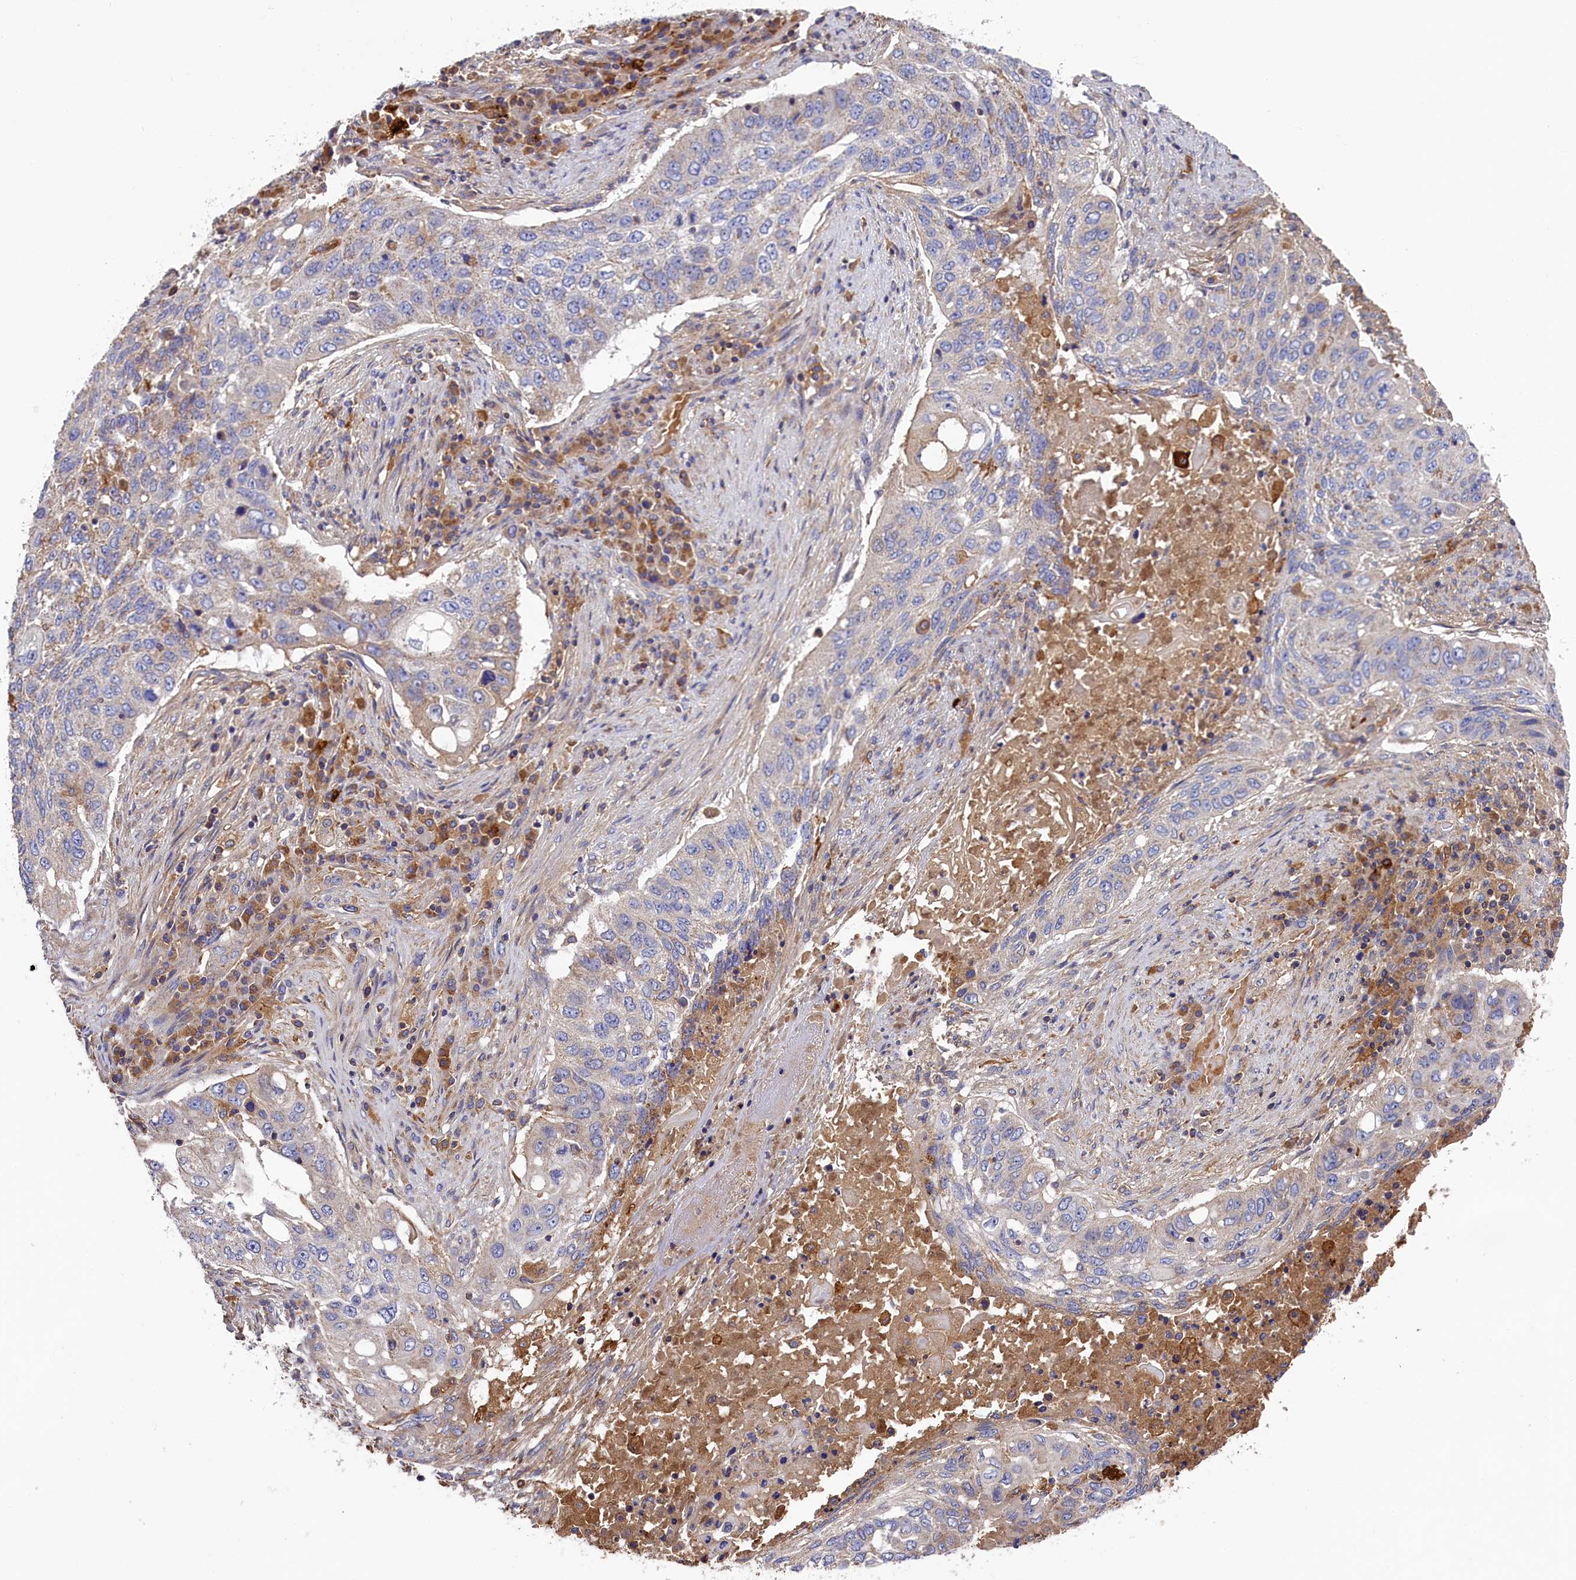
{"staining": {"intensity": "negative", "quantity": "none", "location": "none"}, "tissue": "lung cancer", "cell_type": "Tumor cells", "image_type": "cancer", "snomed": [{"axis": "morphology", "description": "Squamous cell carcinoma, NOS"}, {"axis": "topography", "description": "Lung"}], "caption": "Micrograph shows no protein positivity in tumor cells of lung cancer (squamous cell carcinoma) tissue.", "gene": "SEC31B", "patient": {"sex": "female", "age": 63}}